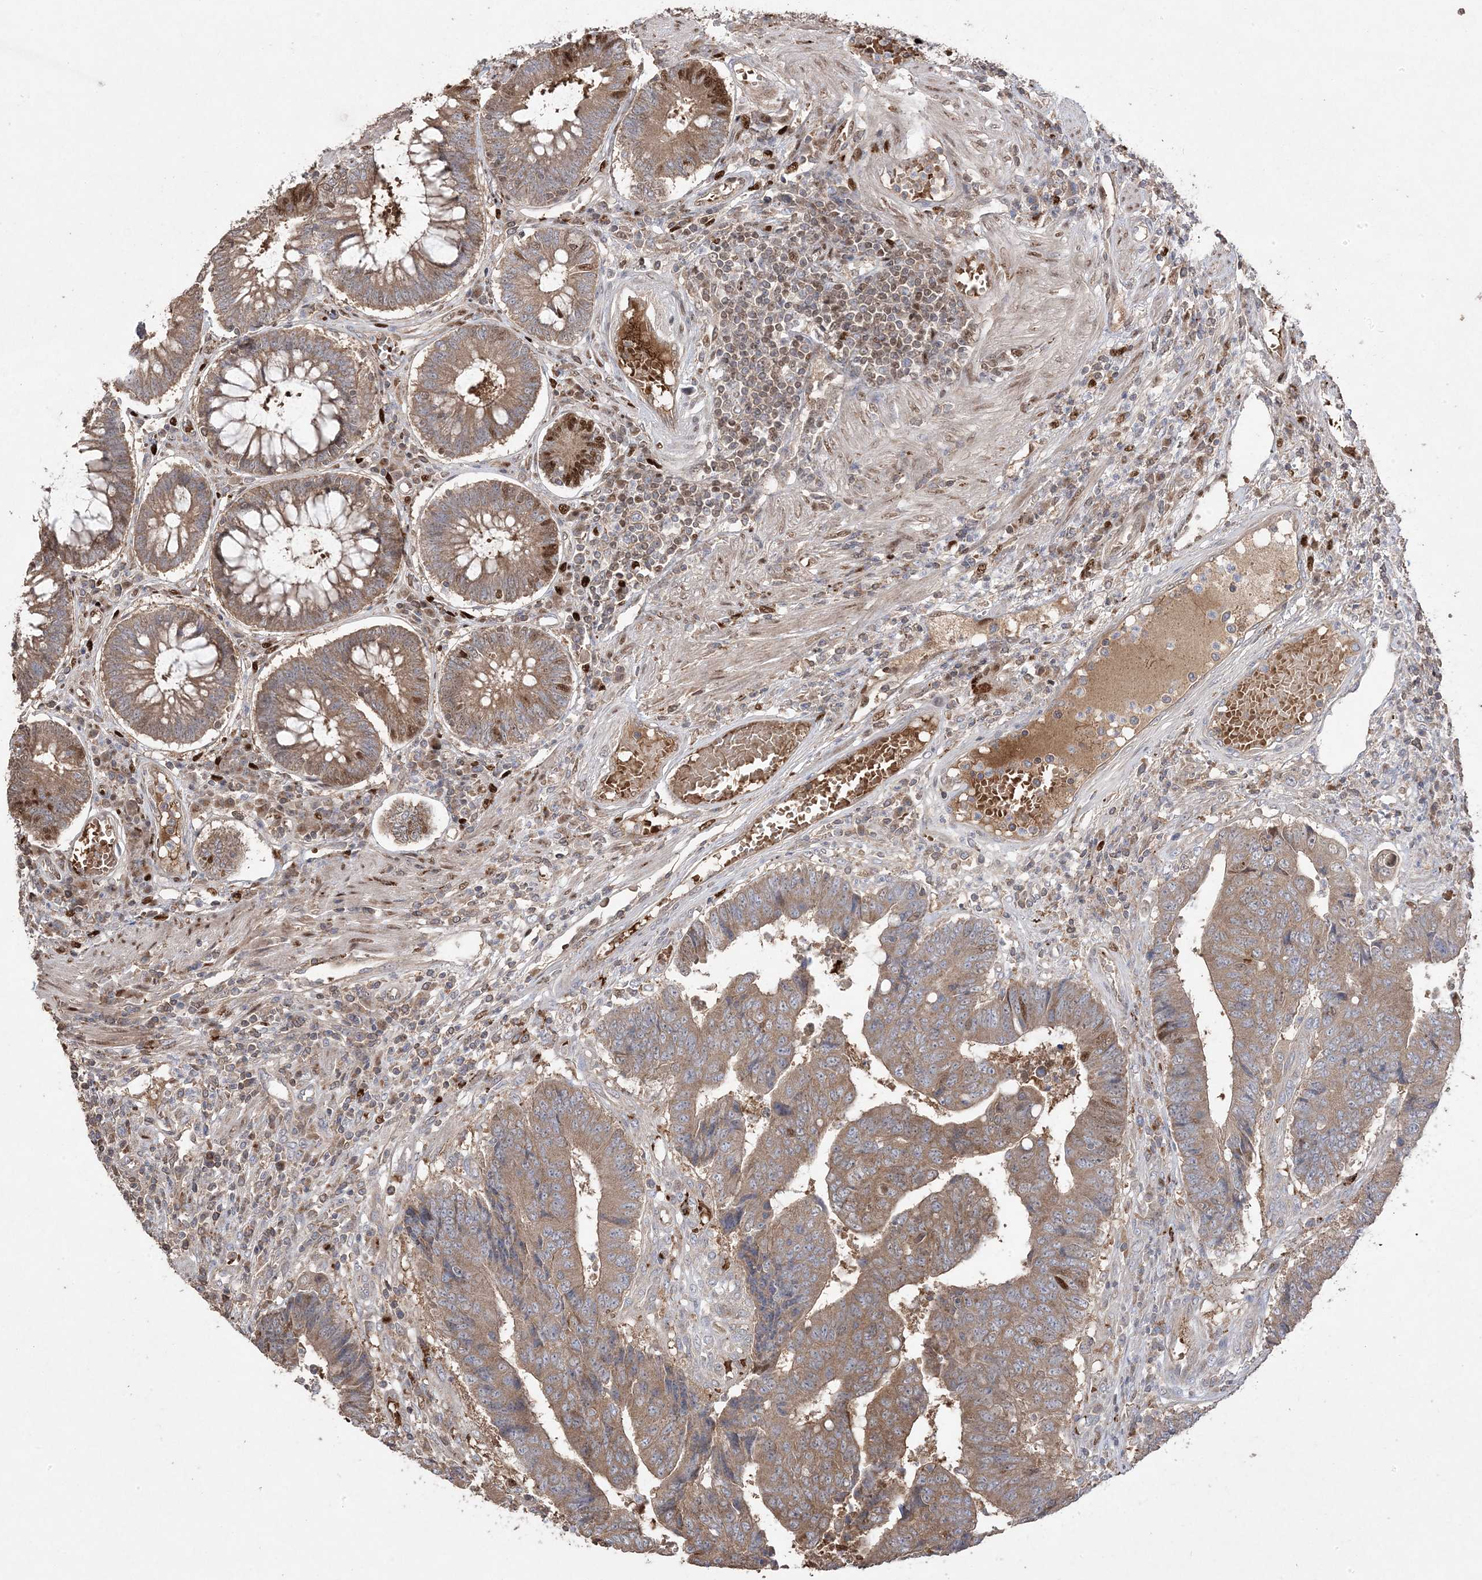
{"staining": {"intensity": "moderate", "quantity": ">75%", "location": "cytoplasmic/membranous"}, "tissue": "colorectal cancer", "cell_type": "Tumor cells", "image_type": "cancer", "snomed": [{"axis": "morphology", "description": "Adenocarcinoma, NOS"}, {"axis": "topography", "description": "Rectum"}], "caption": "Adenocarcinoma (colorectal) was stained to show a protein in brown. There is medium levels of moderate cytoplasmic/membranous staining in about >75% of tumor cells. (Stains: DAB in brown, nuclei in blue, Microscopy: brightfield microscopy at high magnification).", "gene": "PPOX", "patient": {"sex": "male", "age": 84}}